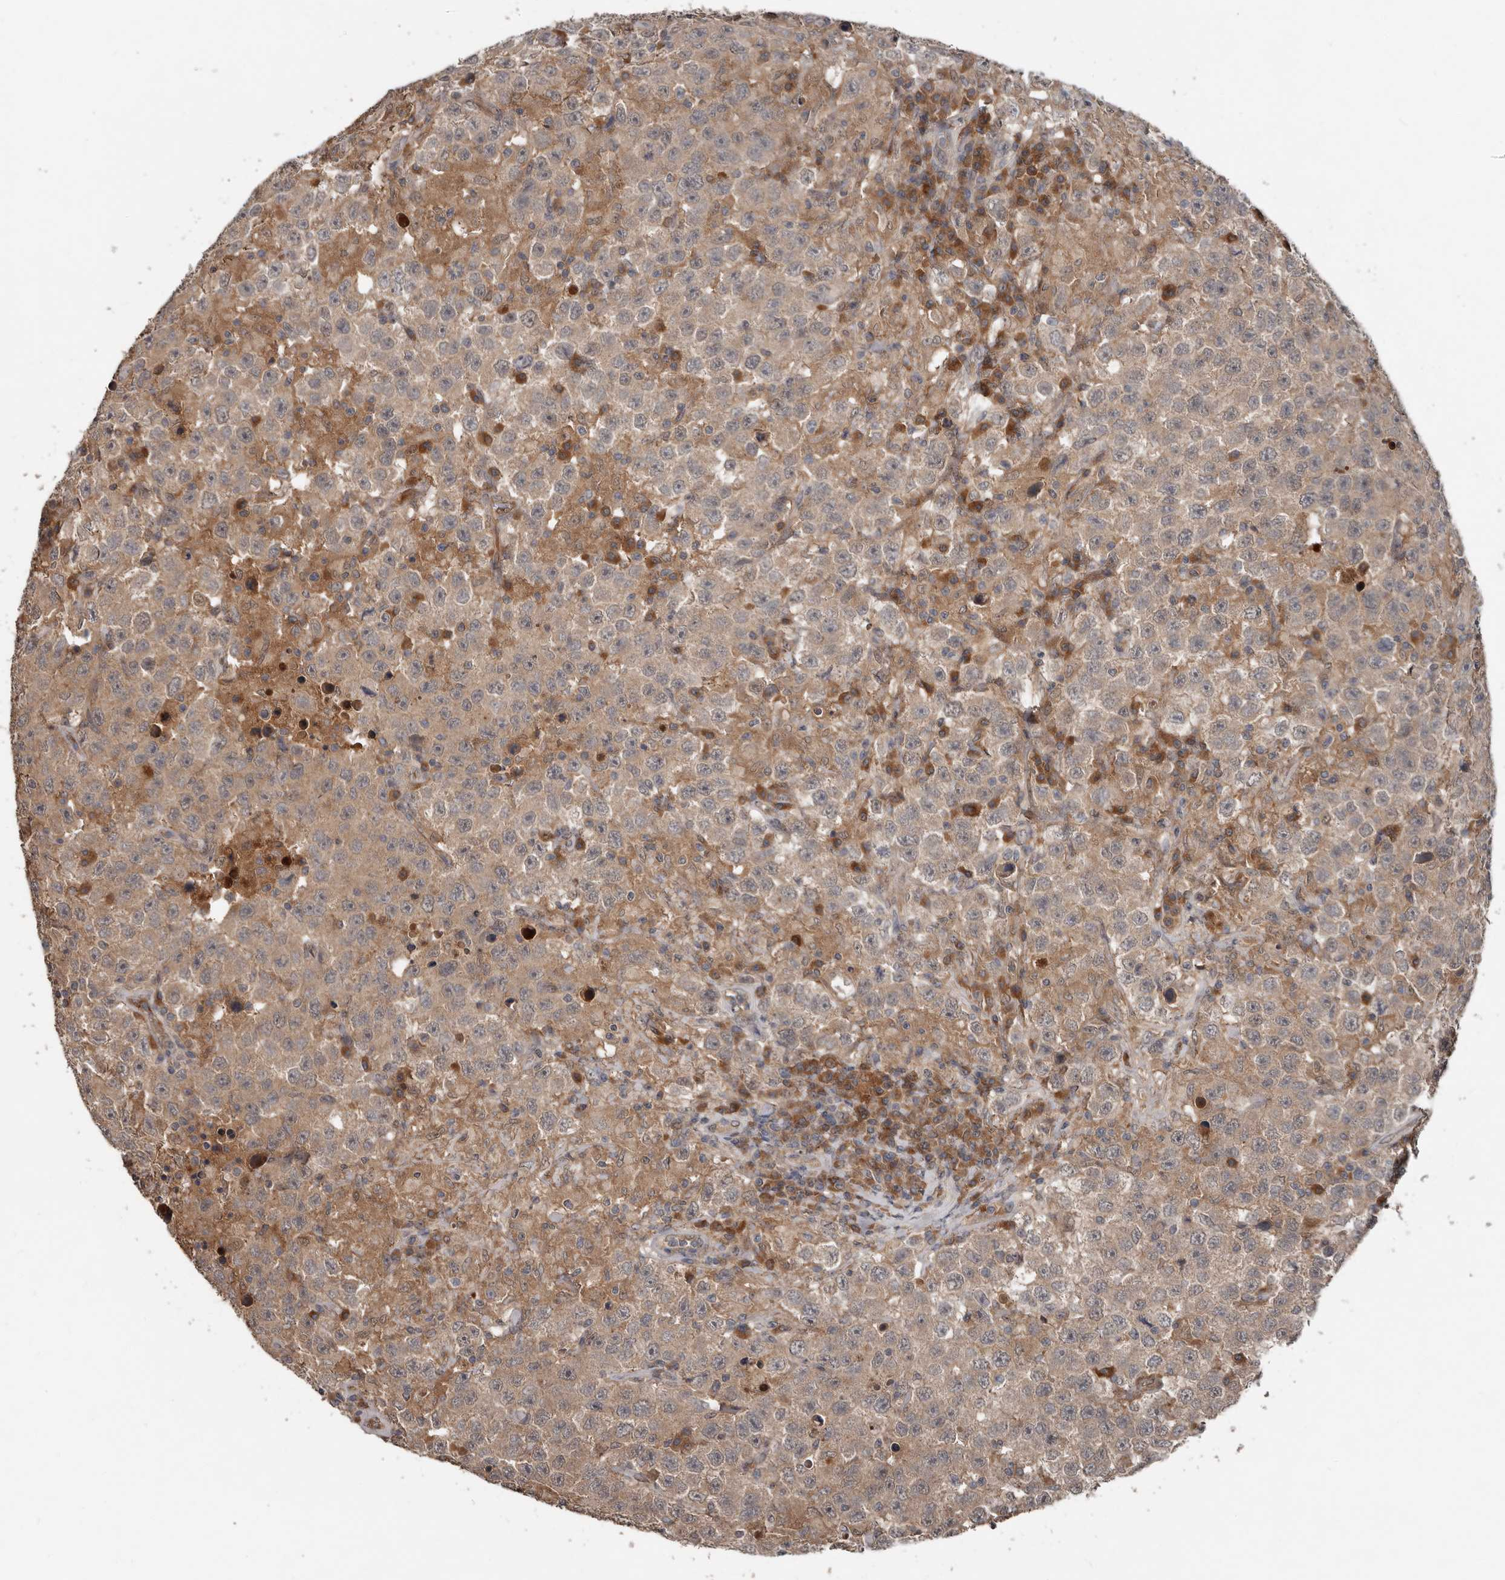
{"staining": {"intensity": "moderate", "quantity": ">75%", "location": "cytoplasmic/membranous"}, "tissue": "testis cancer", "cell_type": "Tumor cells", "image_type": "cancer", "snomed": [{"axis": "morphology", "description": "Seminoma, NOS"}, {"axis": "topography", "description": "Testis"}], "caption": "Immunohistochemistry histopathology image of seminoma (testis) stained for a protein (brown), which demonstrates medium levels of moderate cytoplasmic/membranous positivity in approximately >75% of tumor cells.", "gene": "DNAJB4", "patient": {"sex": "male", "age": 41}}